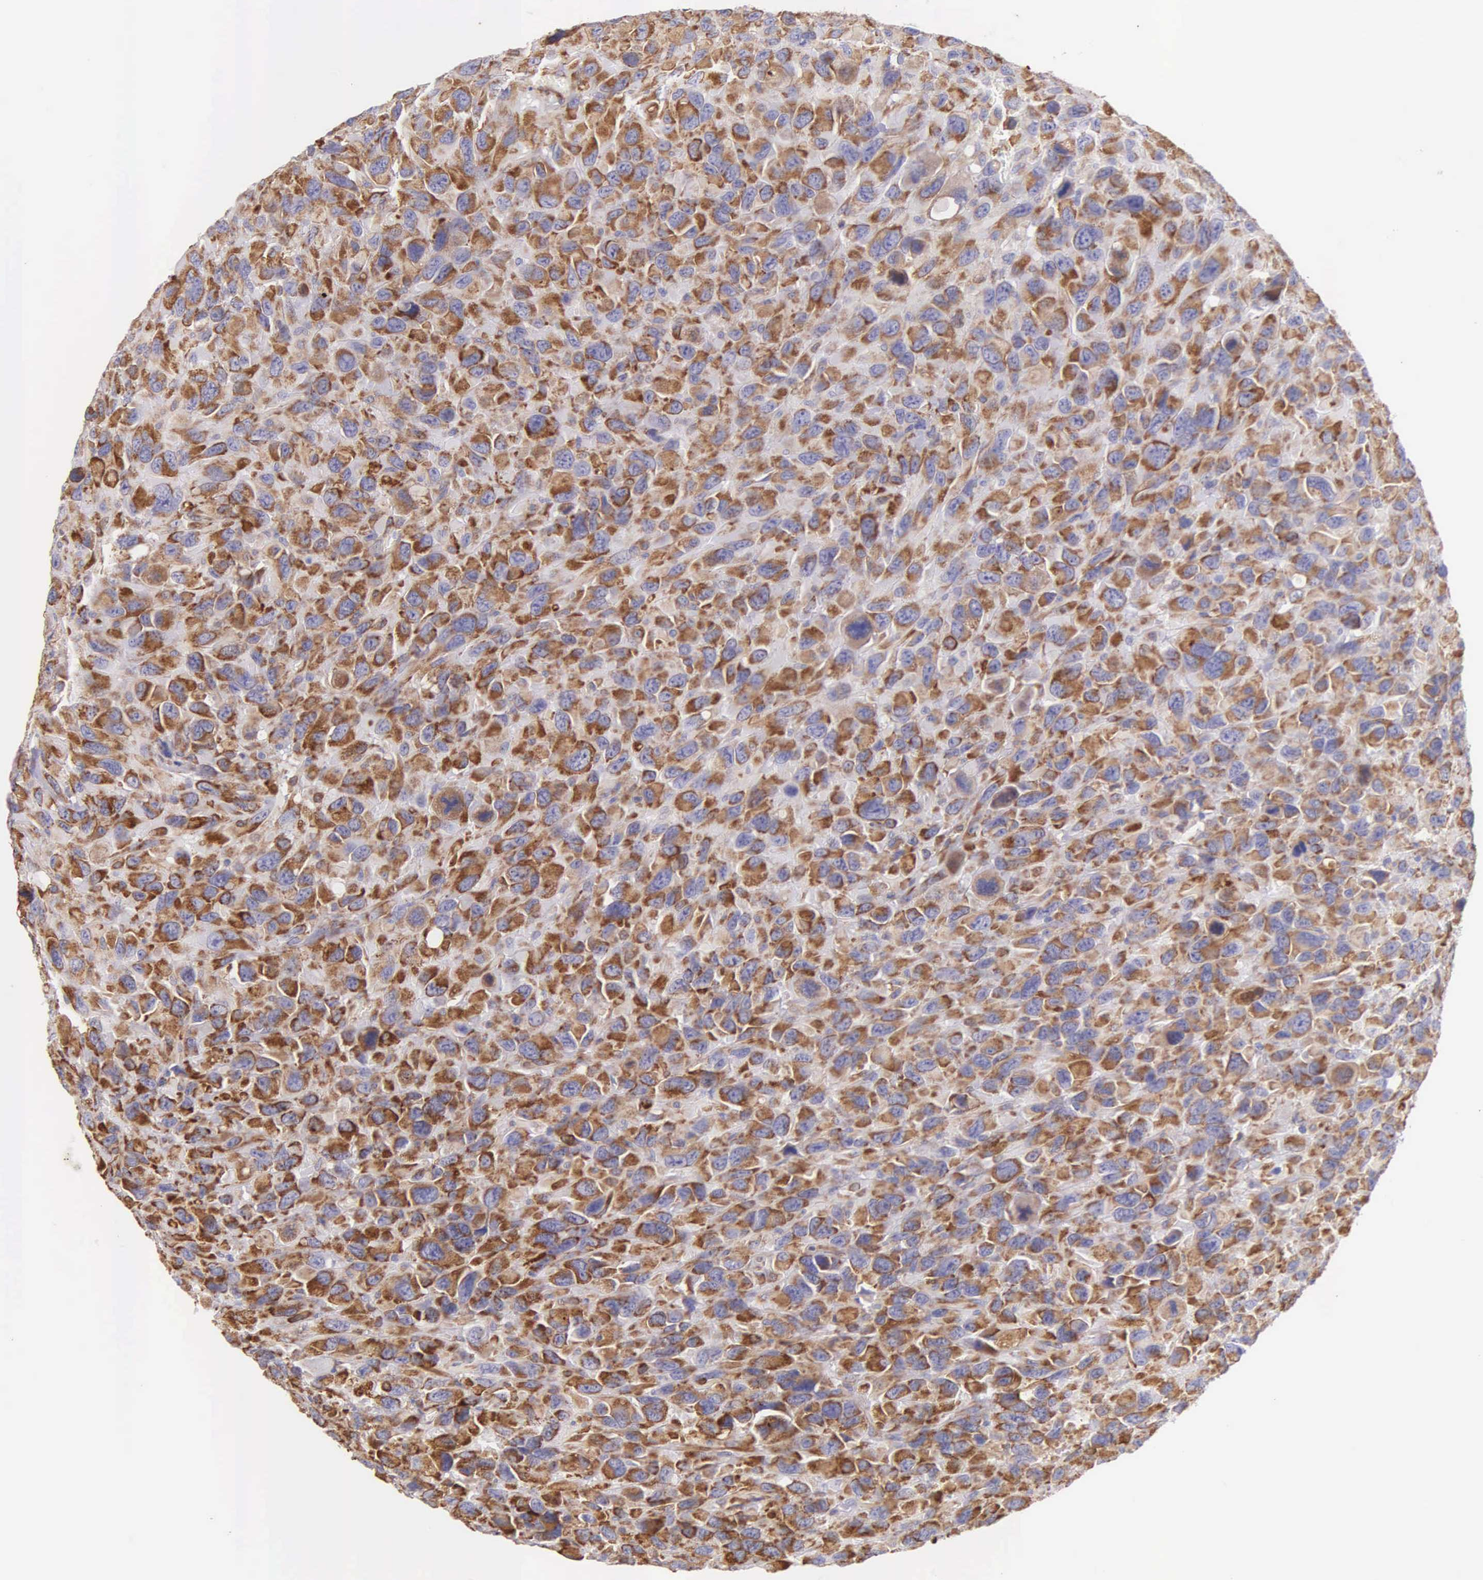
{"staining": {"intensity": "strong", "quantity": ">75%", "location": "cytoplasmic/membranous"}, "tissue": "renal cancer", "cell_type": "Tumor cells", "image_type": "cancer", "snomed": [{"axis": "morphology", "description": "Adenocarcinoma, NOS"}, {"axis": "topography", "description": "Kidney"}], "caption": "Immunohistochemistry (DAB (3,3'-diaminobenzidine)) staining of renal cancer displays strong cytoplasmic/membranous protein staining in approximately >75% of tumor cells.", "gene": "CKAP4", "patient": {"sex": "male", "age": 79}}